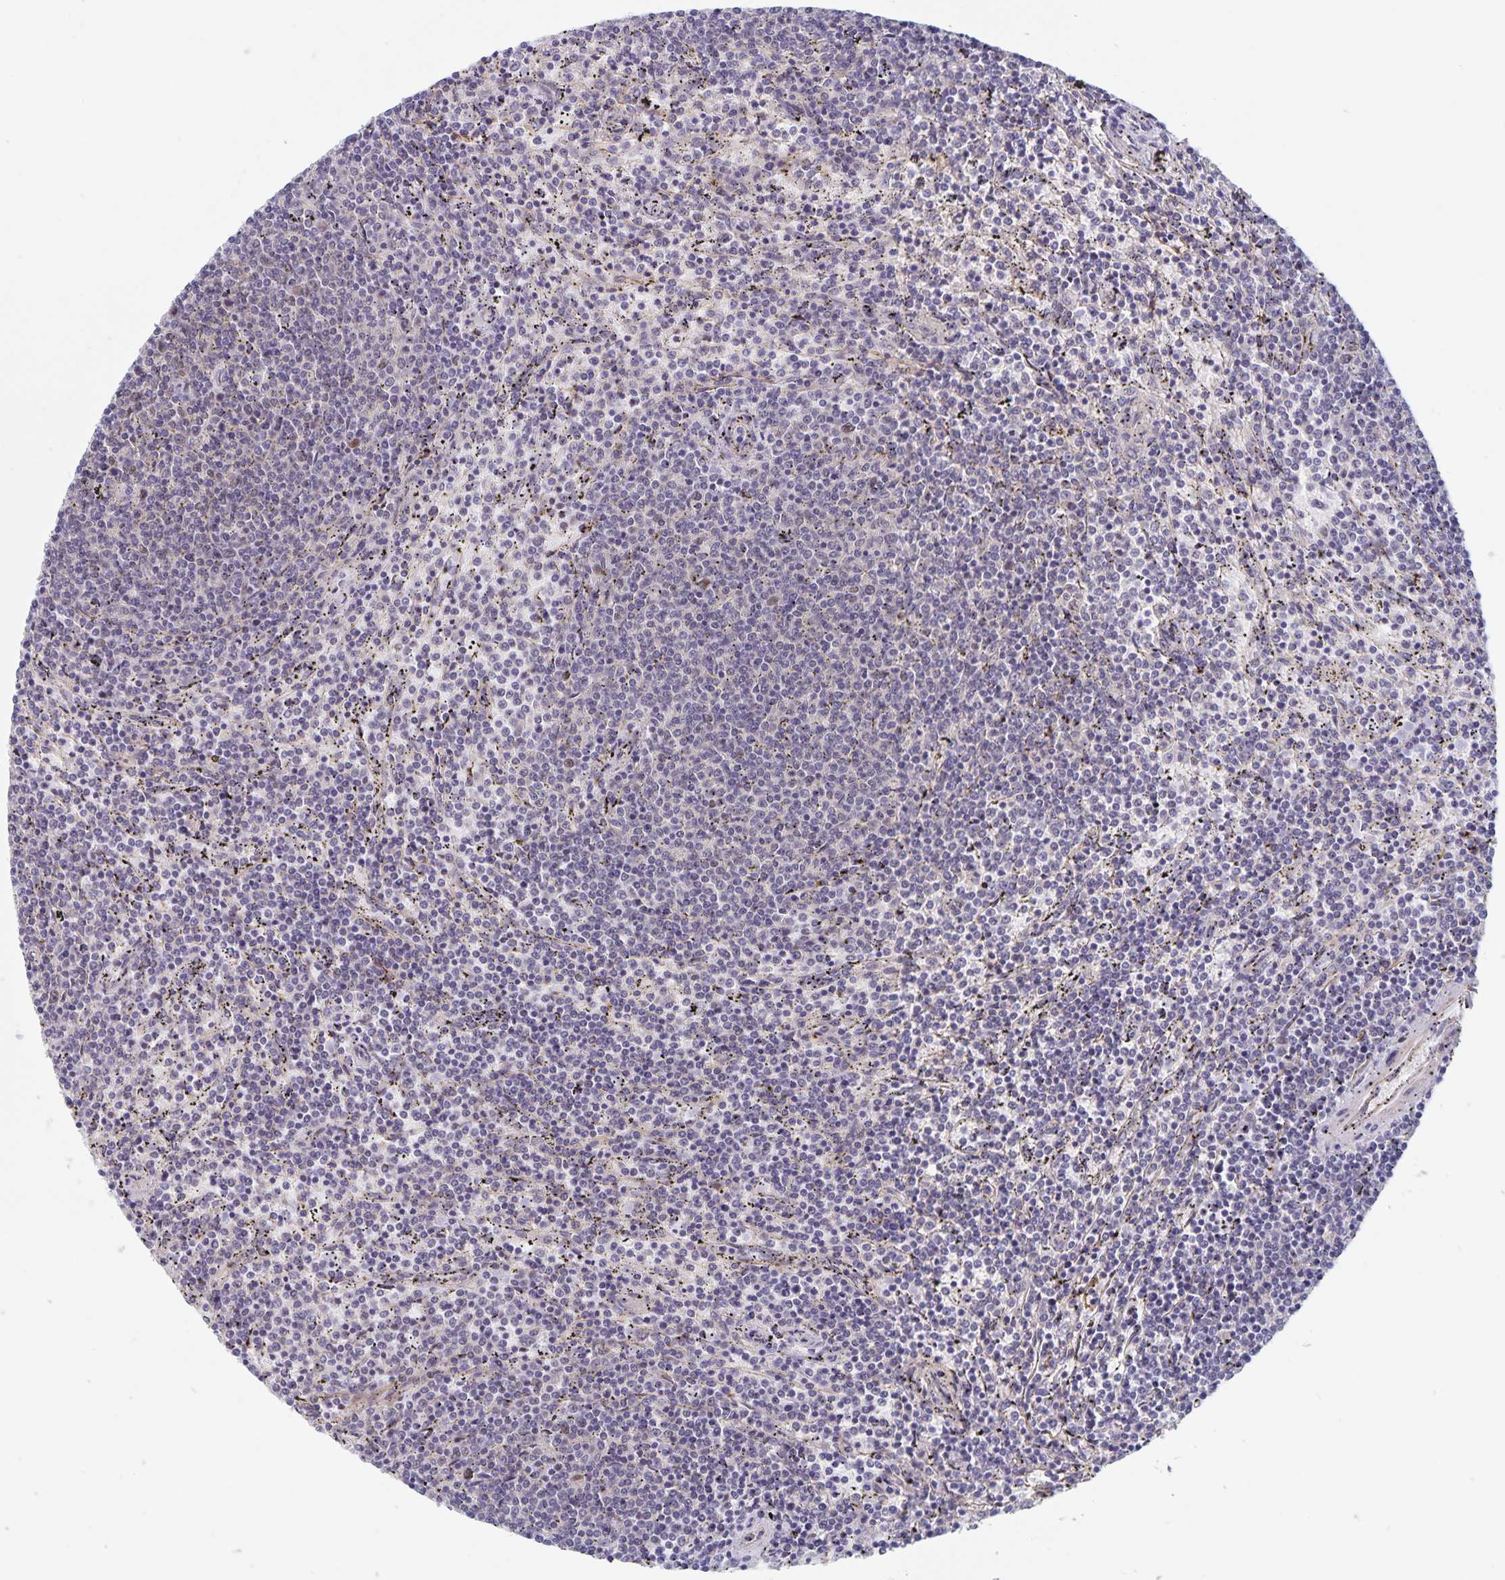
{"staining": {"intensity": "negative", "quantity": "none", "location": "none"}, "tissue": "lymphoma", "cell_type": "Tumor cells", "image_type": "cancer", "snomed": [{"axis": "morphology", "description": "Malignant lymphoma, non-Hodgkin's type, Low grade"}, {"axis": "topography", "description": "Spleen"}], "caption": "Immunohistochemistry image of human lymphoma stained for a protein (brown), which demonstrates no expression in tumor cells. Brightfield microscopy of immunohistochemistry stained with DAB (3,3'-diaminobenzidine) (brown) and hematoxylin (blue), captured at high magnification.", "gene": "BAG6", "patient": {"sex": "female", "age": 50}}